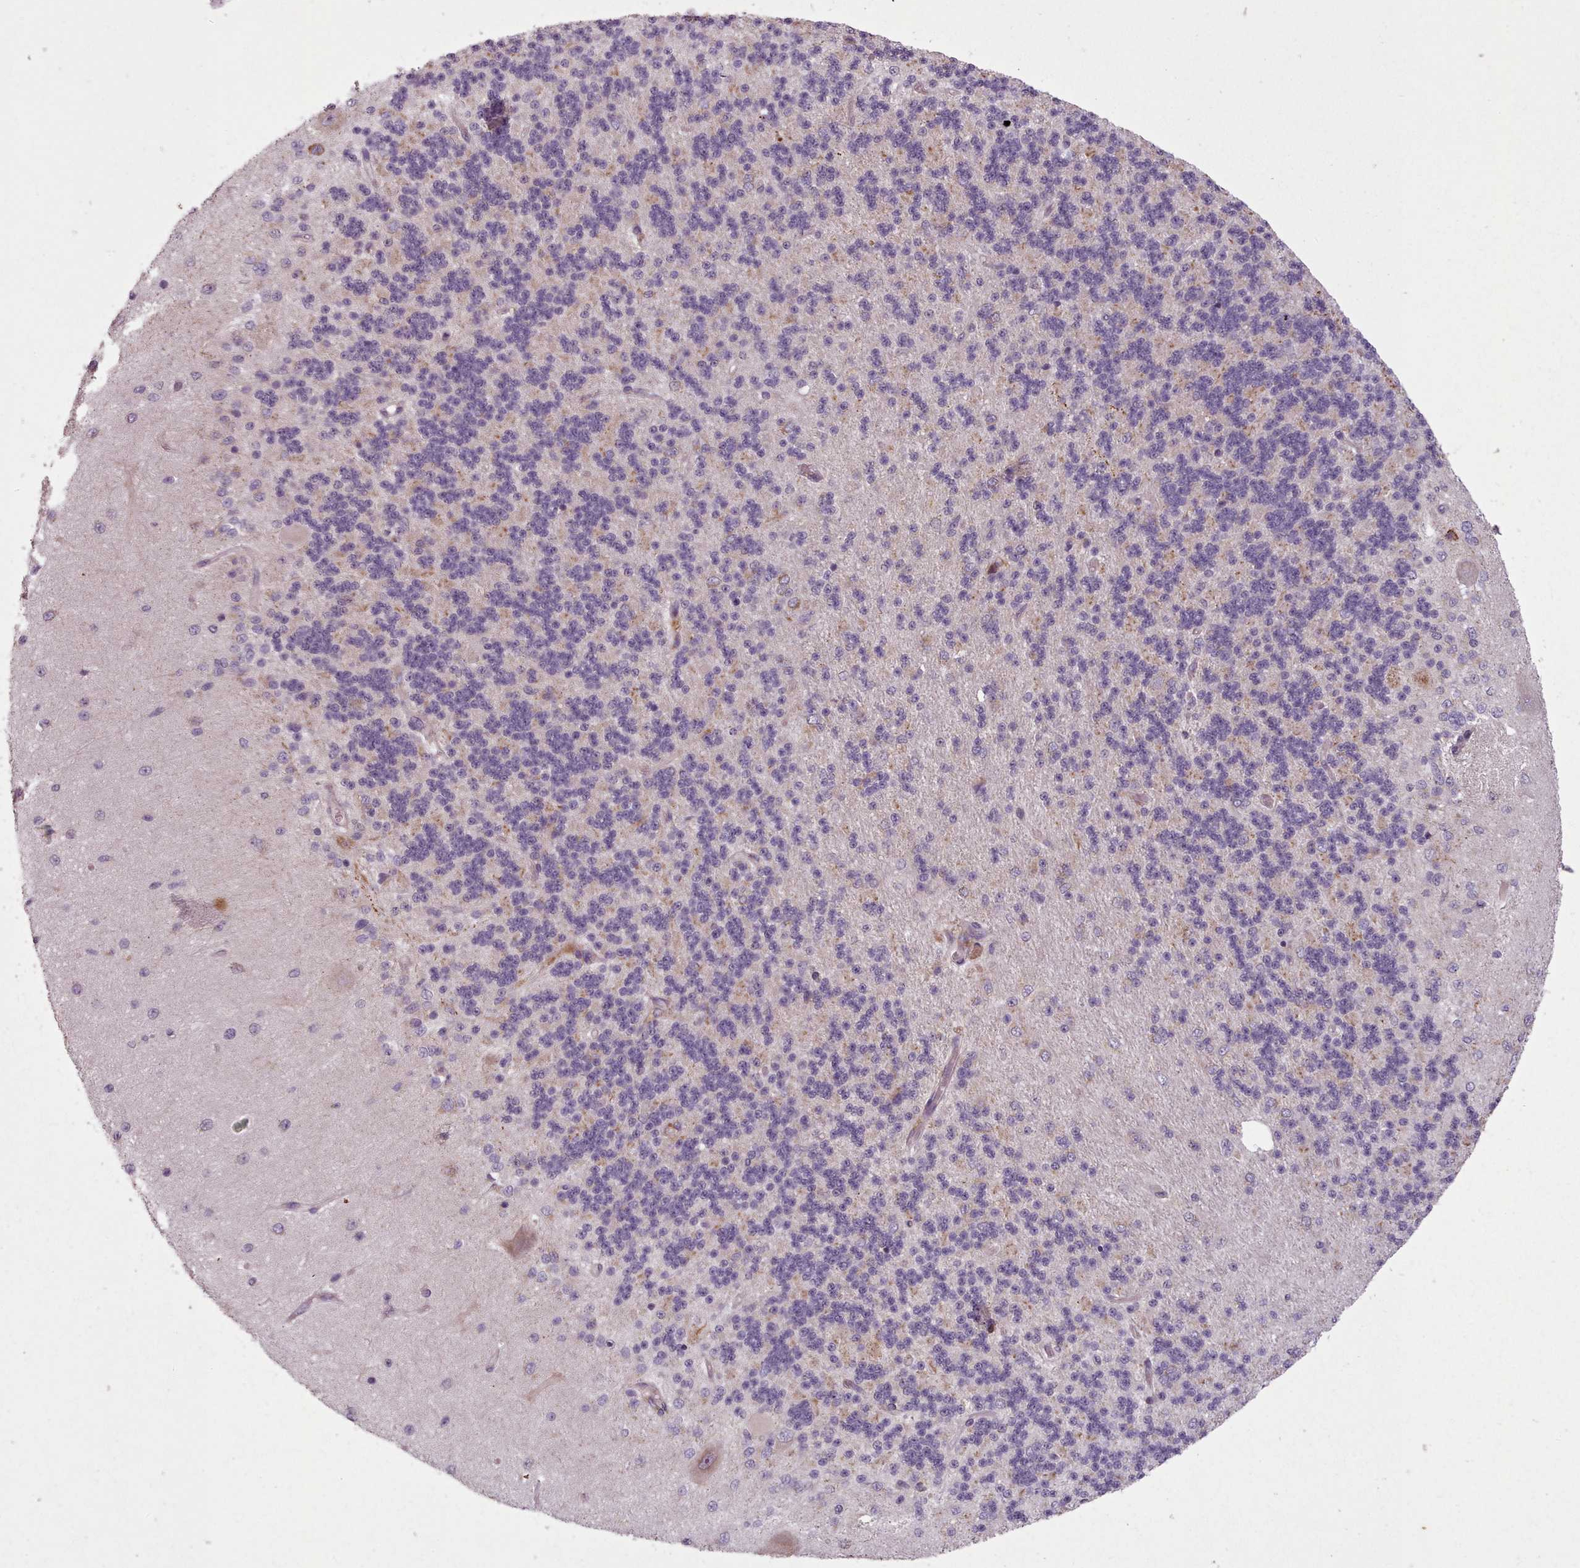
{"staining": {"intensity": "weak", "quantity": "<25%", "location": "cytoplasmic/membranous"}, "tissue": "cerebellum", "cell_type": "Cells in granular layer", "image_type": "normal", "snomed": [{"axis": "morphology", "description": "Normal tissue, NOS"}, {"axis": "topography", "description": "Cerebellum"}], "caption": "IHC histopathology image of normal cerebellum: cerebellum stained with DAB shows no significant protein expression in cells in granular layer.", "gene": "LAPTM5", "patient": {"sex": "female", "age": 29}}